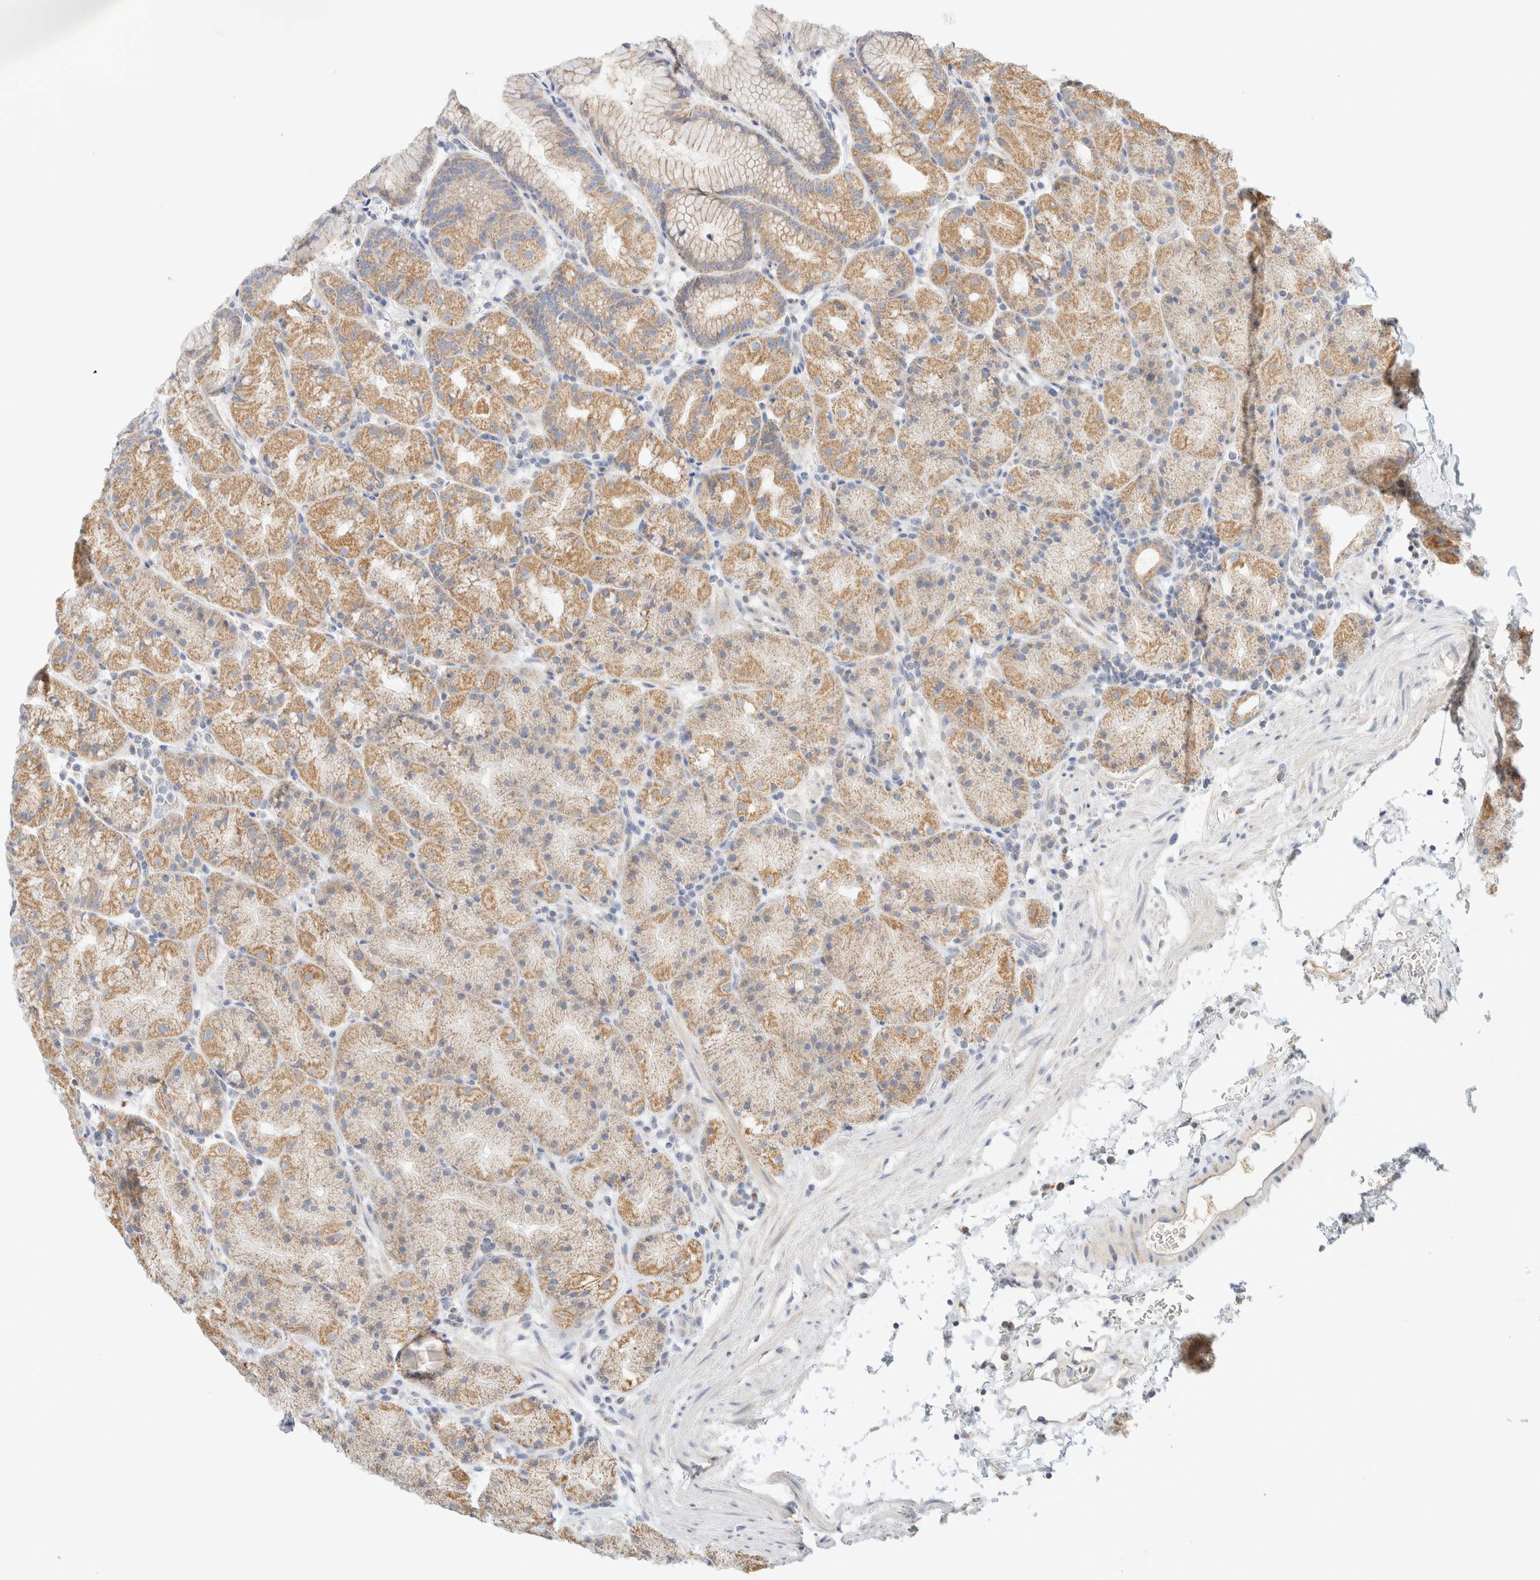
{"staining": {"intensity": "moderate", "quantity": "25%-75%", "location": "cytoplasmic/membranous"}, "tissue": "stomach", "cell_type": "Glandular cells", "image_type": "normal", "snomed": [{"axis": "morphology", "description": "Normal tissue, NOS"}, {"axis": "topography", "description": "Stomach, upper"}, {"axis": "topography", "description": "Stomach"}], "caption": "Immunohistochemical staining of unremarkable human stomach exhibits medium levels of moderate cytoplasmic/membranous positivity in approximately 25%-75% of glandular cells.", "gene": "HDHD3", "patient": {"sex": "male", "age": 48}}